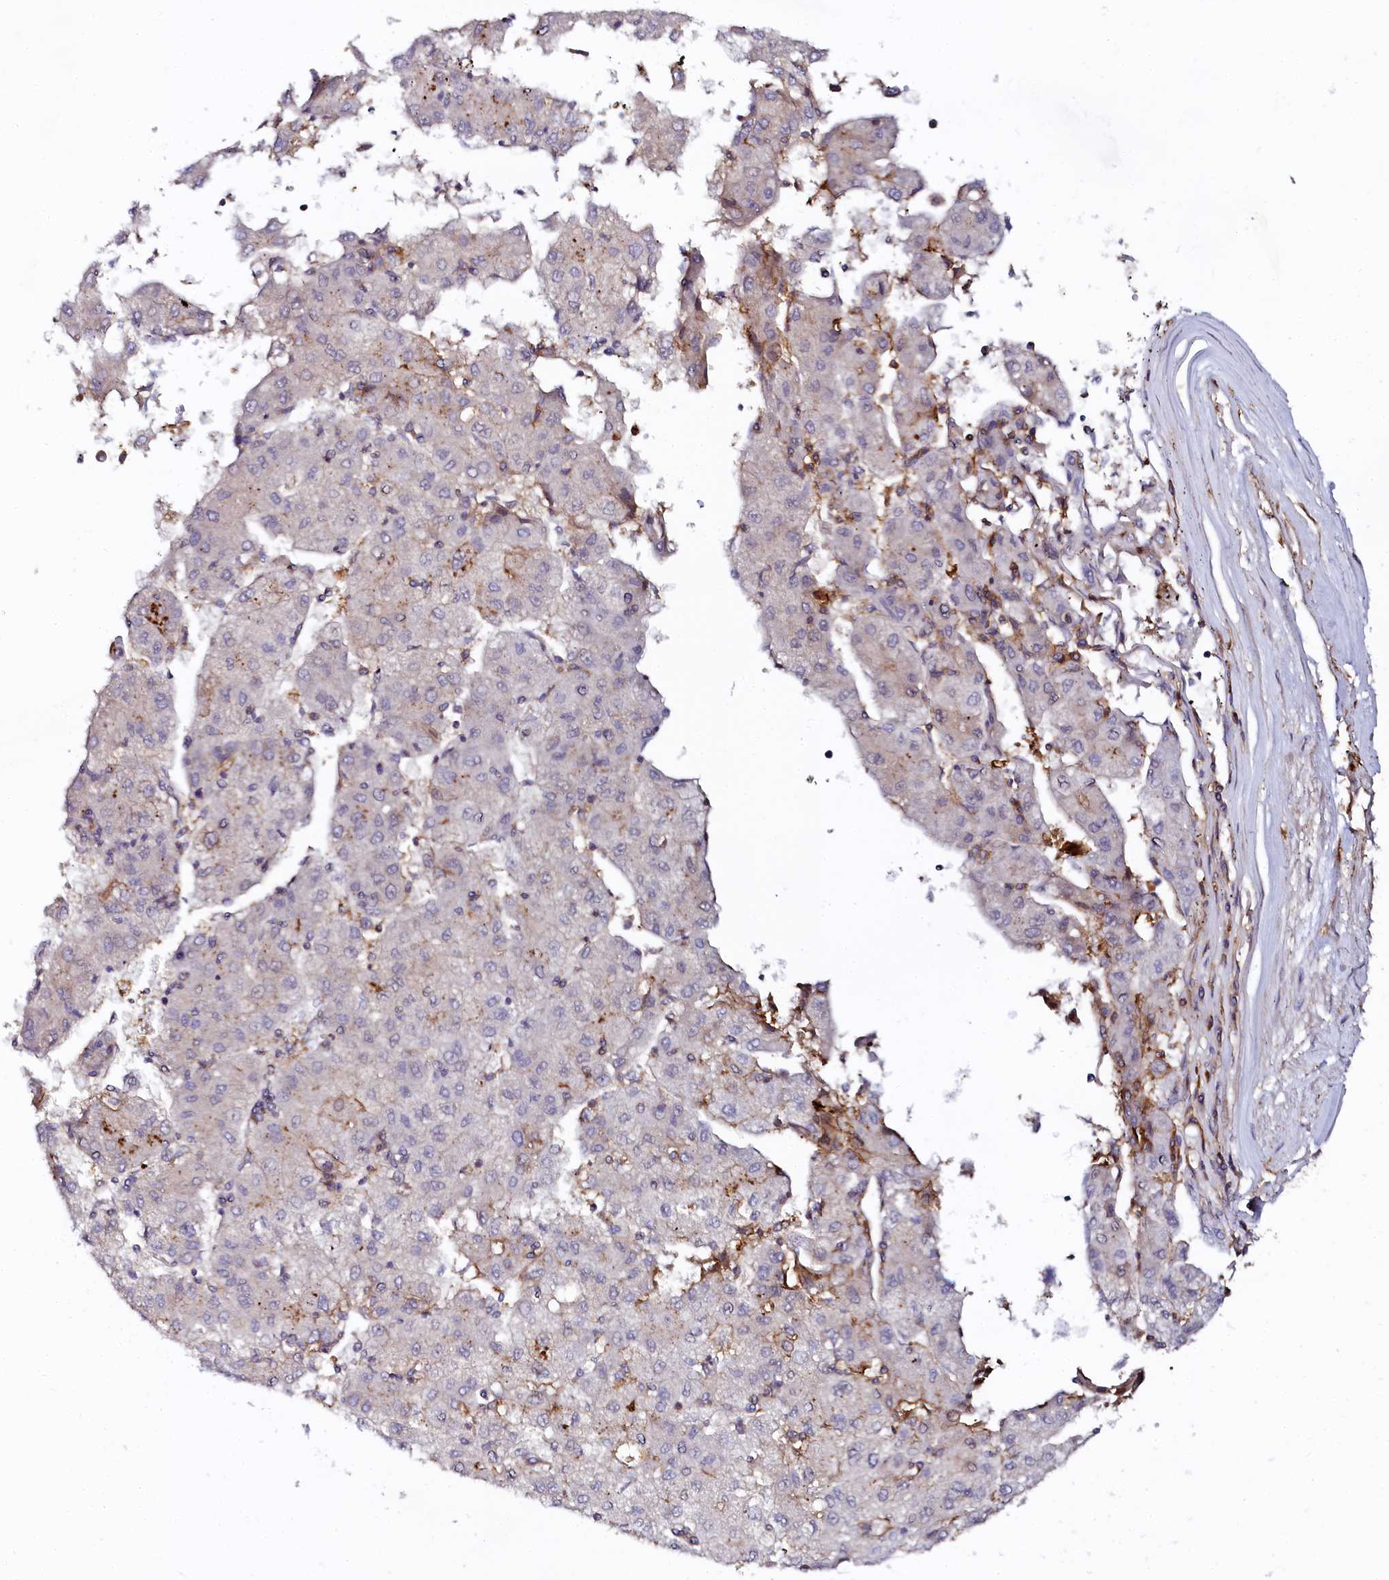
{"staining": {"intensity": "negative", "quantity": "none", "location": "none"}, "tissue": "liver cancer", "cell_type": "Tumor cells", "image_type": "cancer", "snomed": [{"axis": "morphology", "description": "Carcinoma, Hepatocellular, NOS"}, {"axis": "topography", "description": "Liver"}], "caption": "This is an immunohistochemistry histopathology image of human liver cancer. There is no expression in tumor cells.", "gene": "AAAS", "patient": {"sex": "male", "age": 72}}